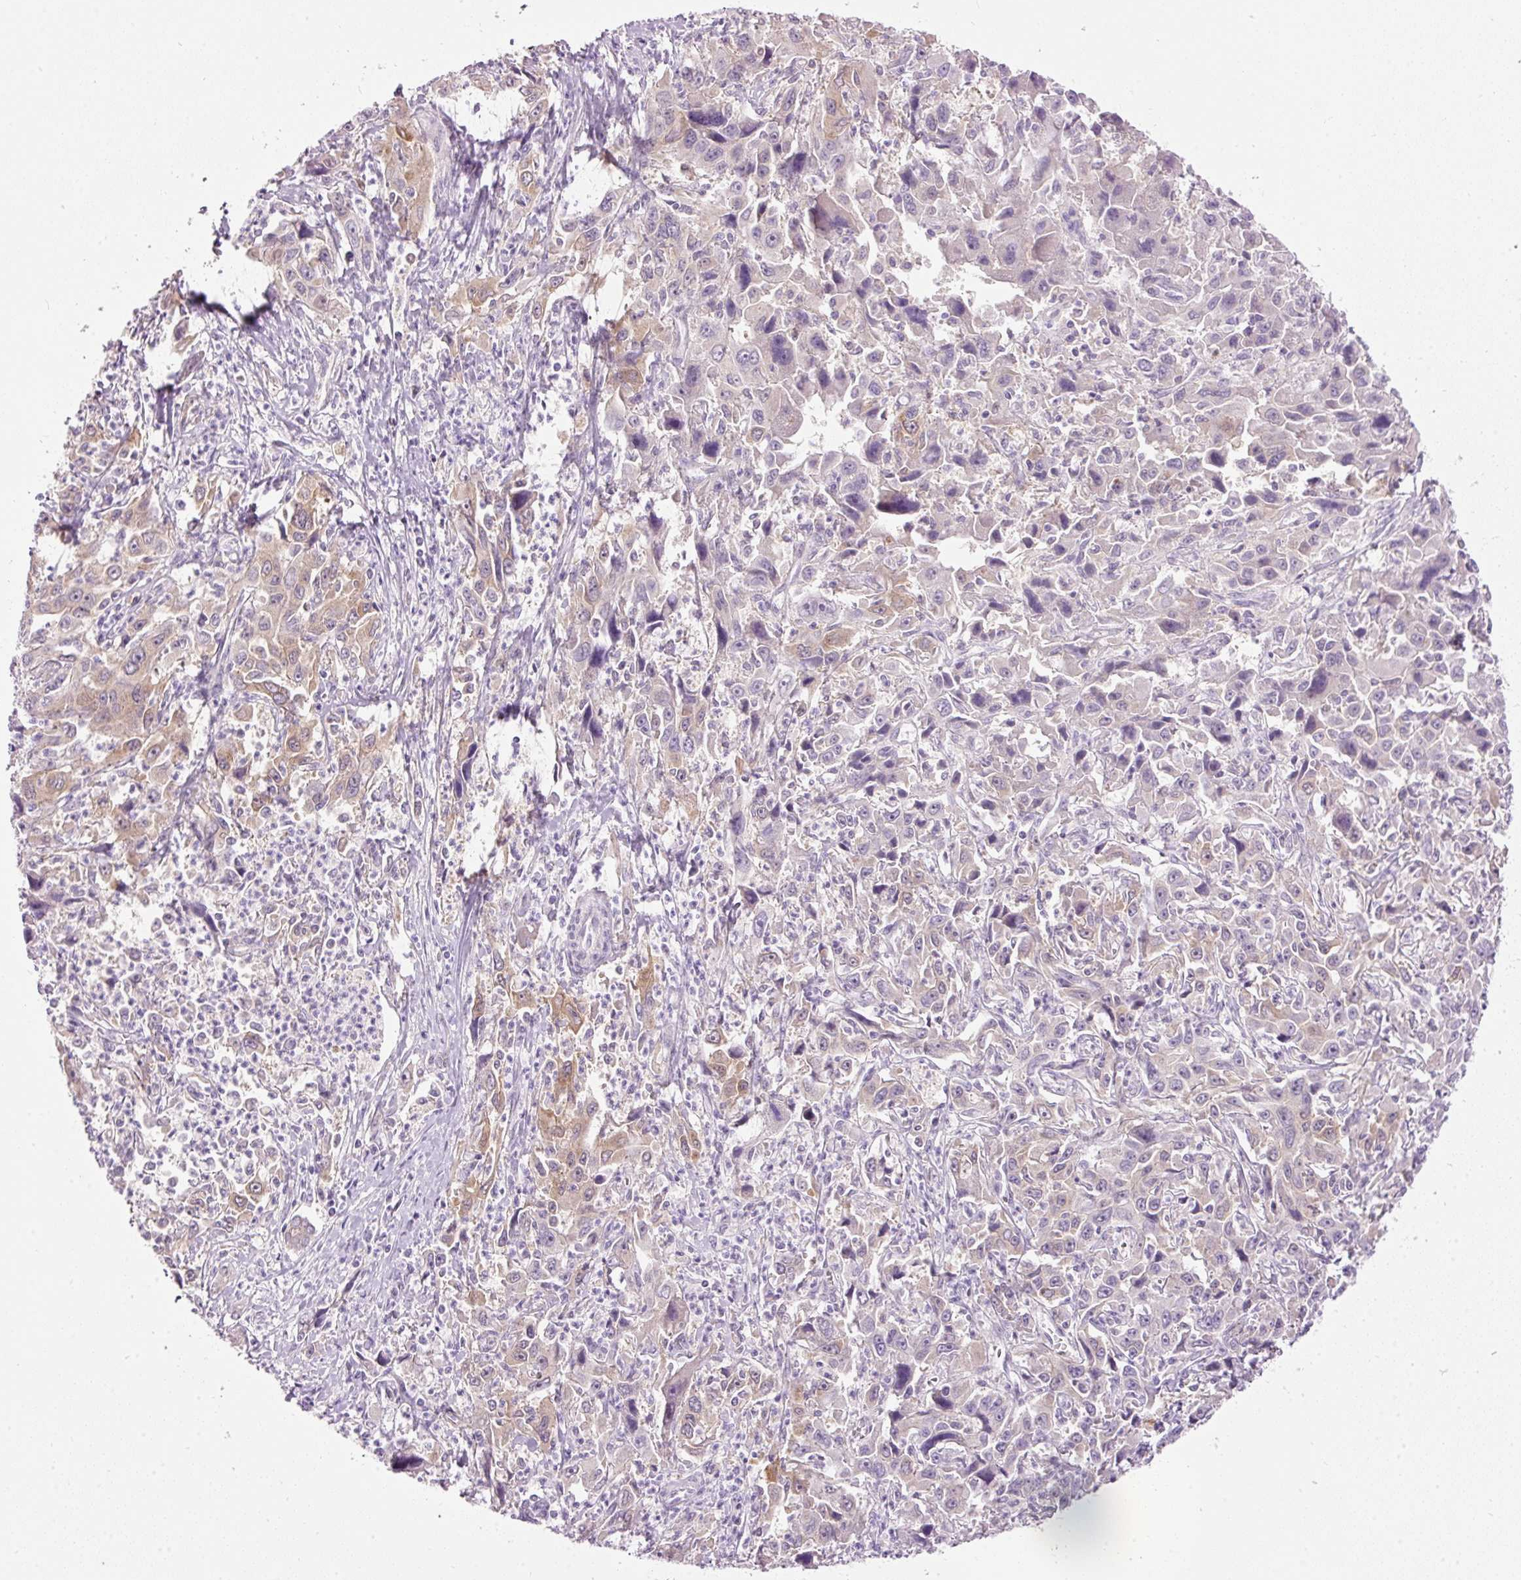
{"staining": {"intensity": "weak", "quantity": "<25%", "location": "cytoplasmic/membranous"}, "tissue": "liver cancer", "cell_type": "Tumor cells", "image_type": "cancer", "snomed": [{"axis": "morphology", "description": "Carcinoma, Hepatocellular, NOS"}, {"axis": "topography", "description": "Liver"}], "caption": "The IHC photomicrograph has no significant staining in tumor cells of liver cancer tissue. (Brightfield microscopy of DAB (3,3'-diaminobenzidine) immunohistochemistry (IHC) at high magnification).", "gene": "SRC", "patient": {"sex": "male", "age": 63}}